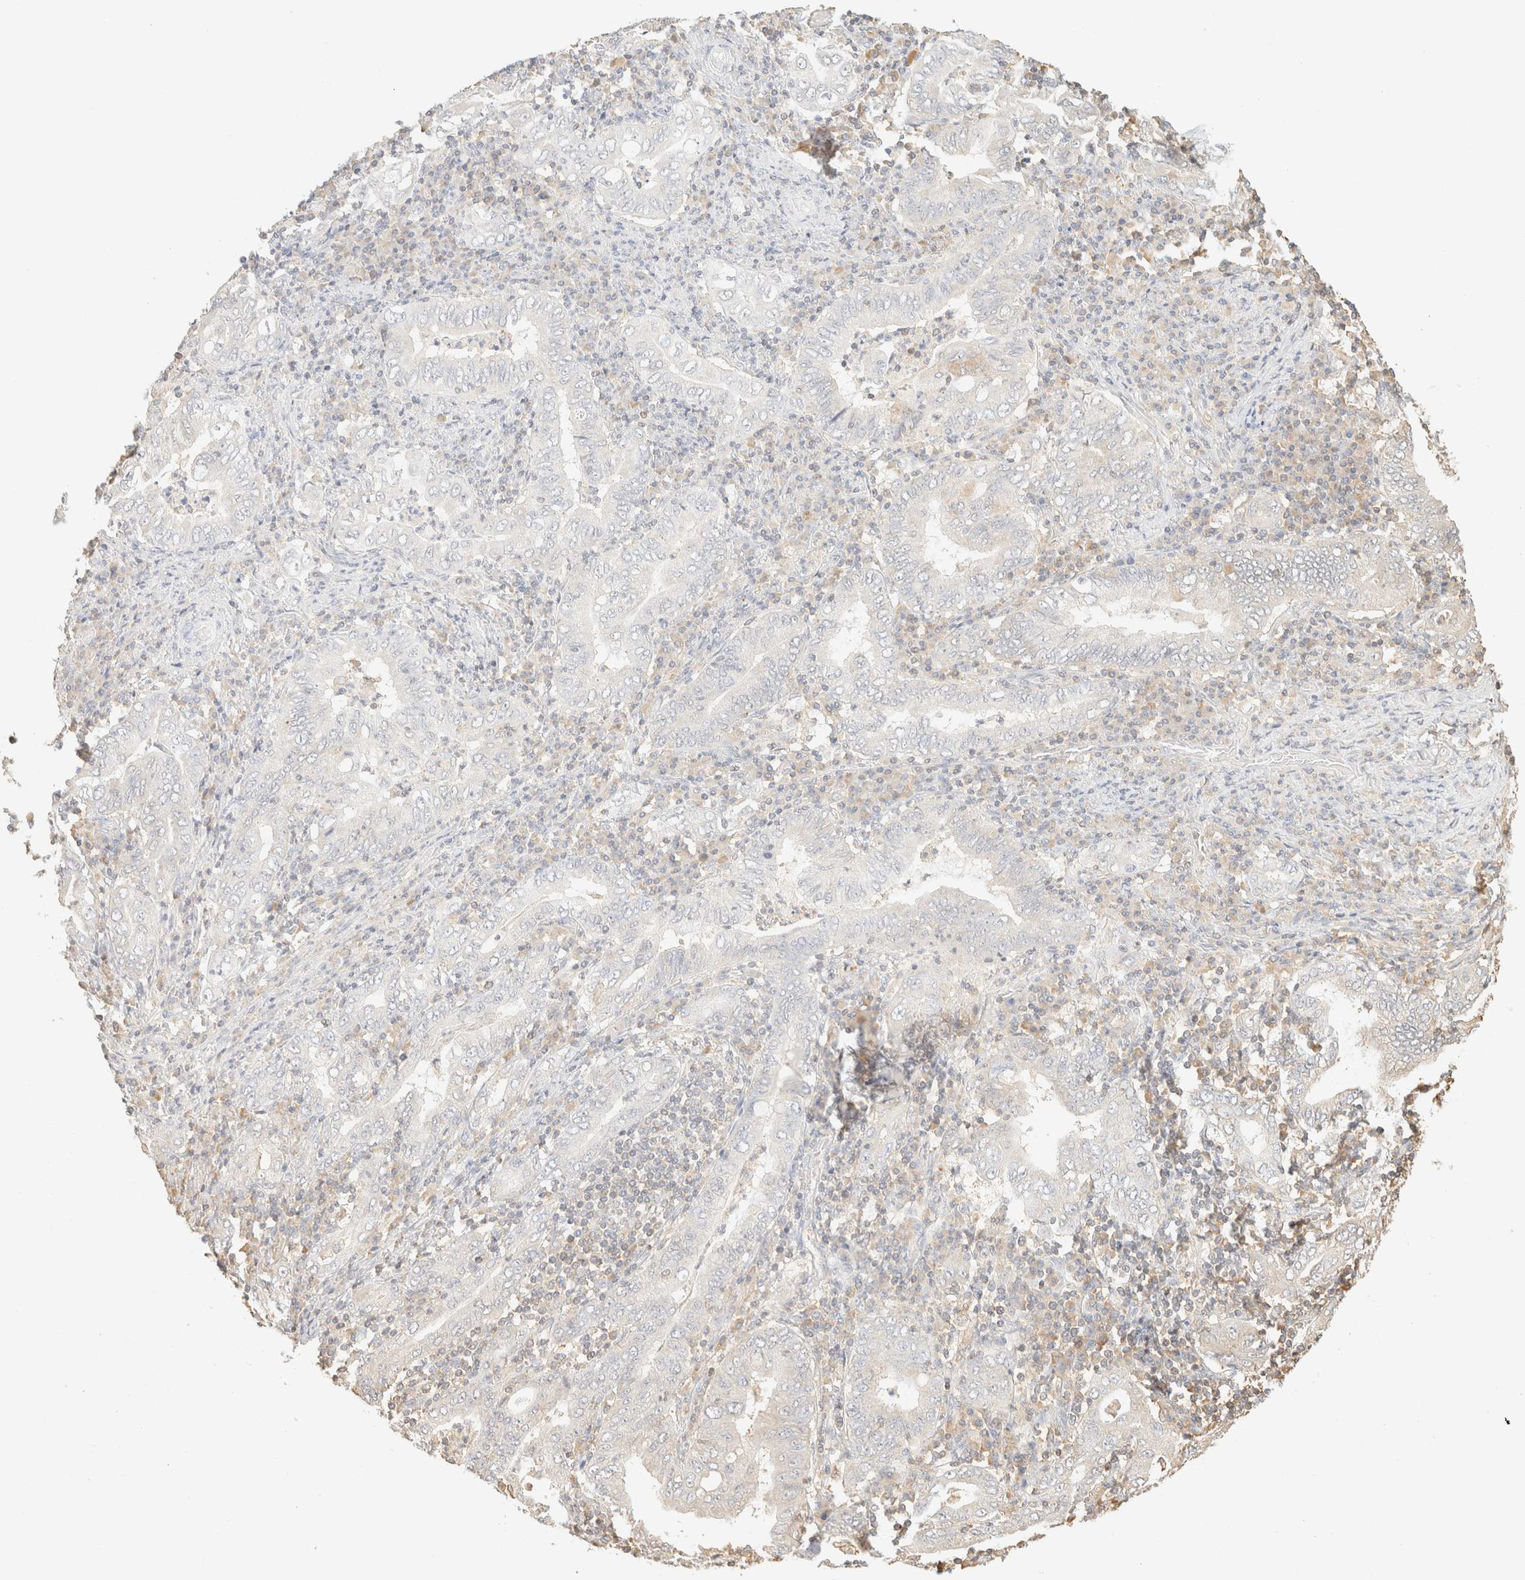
{"staining": {"intensity": "negative", "quantity": "none", "location": "none"}, "tissue": "stomach cancer", "cell_type": "Tumor cells", "image_type": "cancer", "snomed": [{"axis": "morphology", "description": "Normal tissue, NOS"}, {"axis": "morphology", "description": "Adenocarcinoma, NOS"}, {"axis": "topography", "description": "Esophagus"}, {"axis": "topography", "description": "Stomach, upper"}, {"axis": "topography", "description": "Peripheral nerve tissue"}], "caption": "Stomach cancer (adenocarcinoma) was stained to show a protein in brown. There is no significant expression in tumor cells. The staining is performed using DAB (3,3'-diaminobenzidine) brown chromogen with nuclei counter-stained in using hematoxylin.", "gene": "TIMD4", "patient": {"sex": "male", "age": 62}}